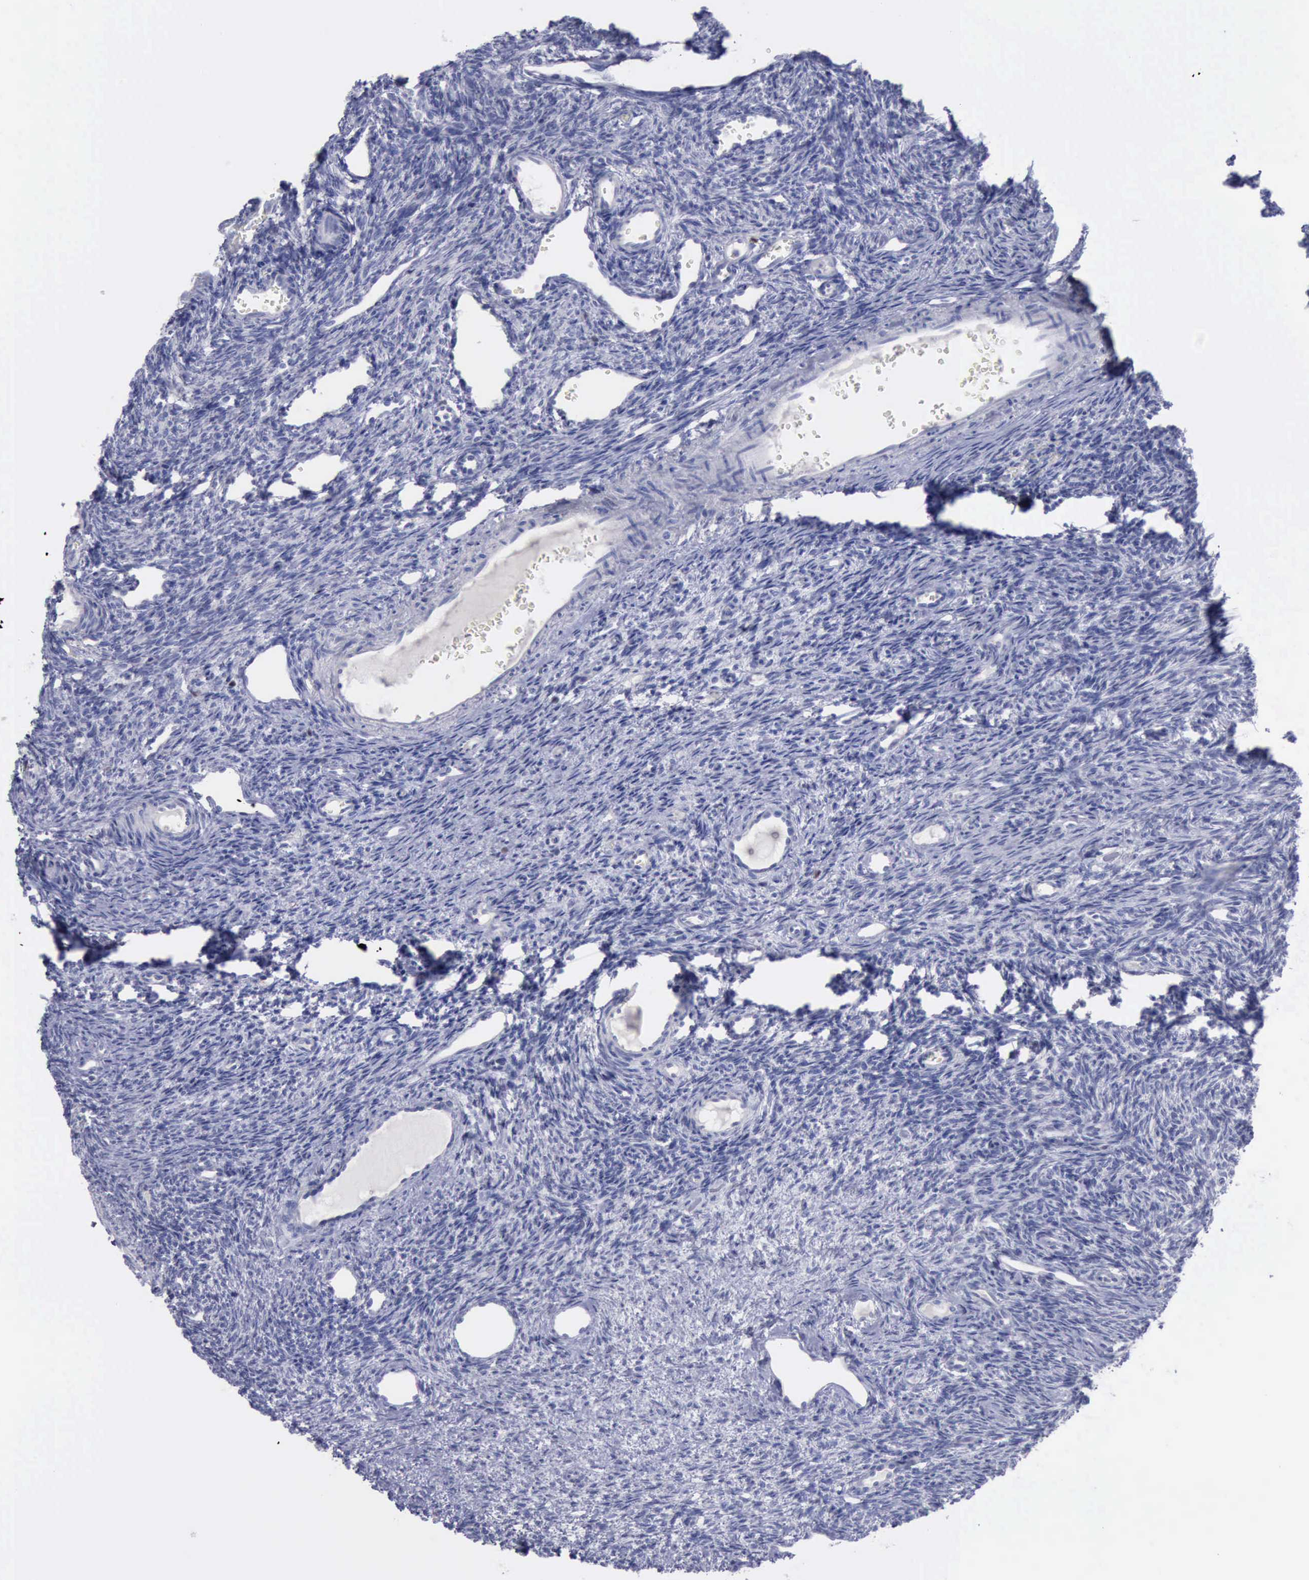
{"staining": {"intensity": "negative", "quantity": "none", "location": "none"}, "tissue": "ovary", "cell_type": "Follicle cells", "image_type": "normal", "snomed": [{"axis": "morphology", "description": "Normal tissue, NOS"}, {"axis": "topography", "description": "Ovary"}], "caption": "Image shows no significant protein positivity in follicle cells of unremarkable ovary.", "gene": "SATB2", "patient": {"sex": "female", "age": 33}}